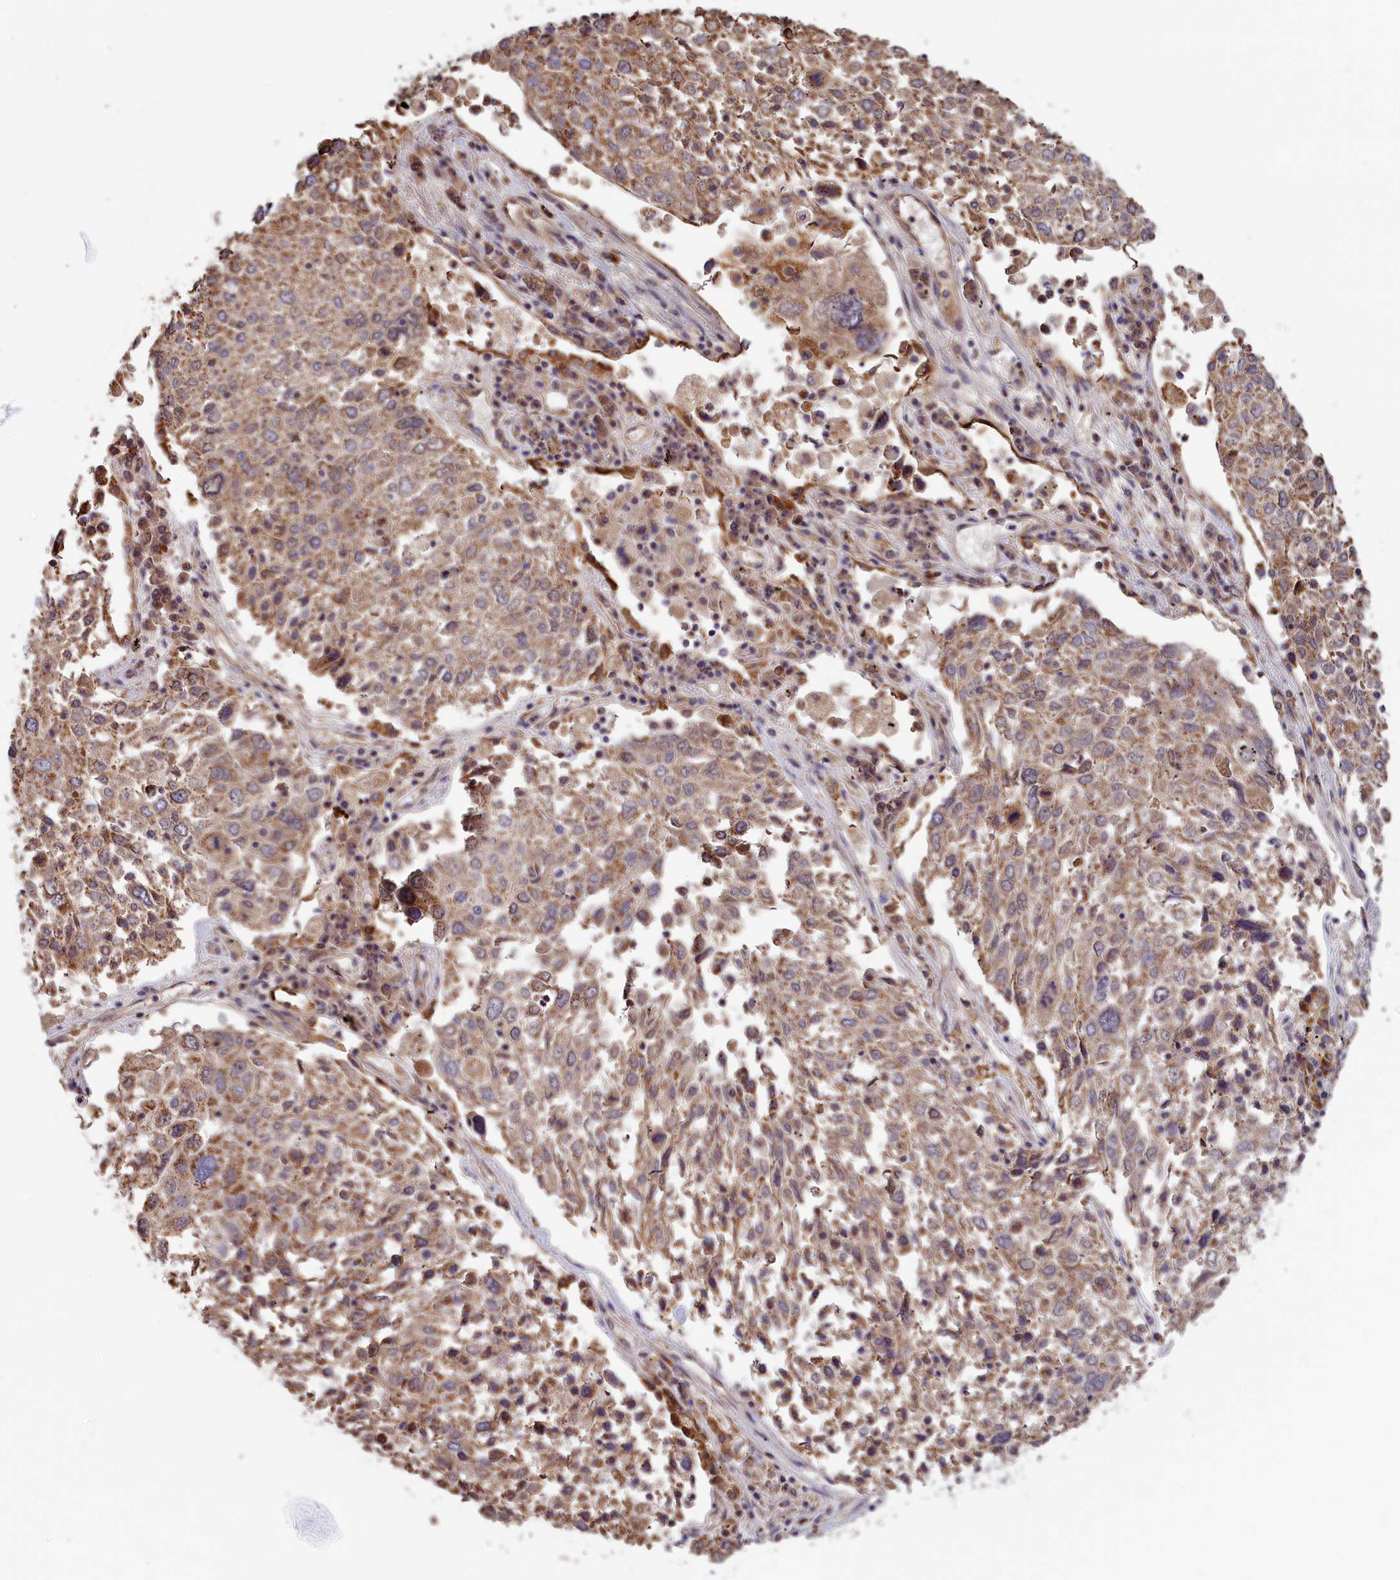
{"staining": {"intensity": "moderate", "quantity": "25%-75%", "location": "cytoplasmic/membranous"}, "tissue": "lung cancer", "cell_type": "Tumor cells", "image_type": "cancer", "snomed": [{"axis": "morphology", "description": "Squamous cell carcinoma, NOS"}, {"axis": "topography", "description": "Lung"}], "caption": "Tumor cells show moderate cytoplasmic/membranous positivity in about 25%-75% of cells in lung cancer.", "gene": "ZNF816", "patient": {"sex": "male", "age": 65}}